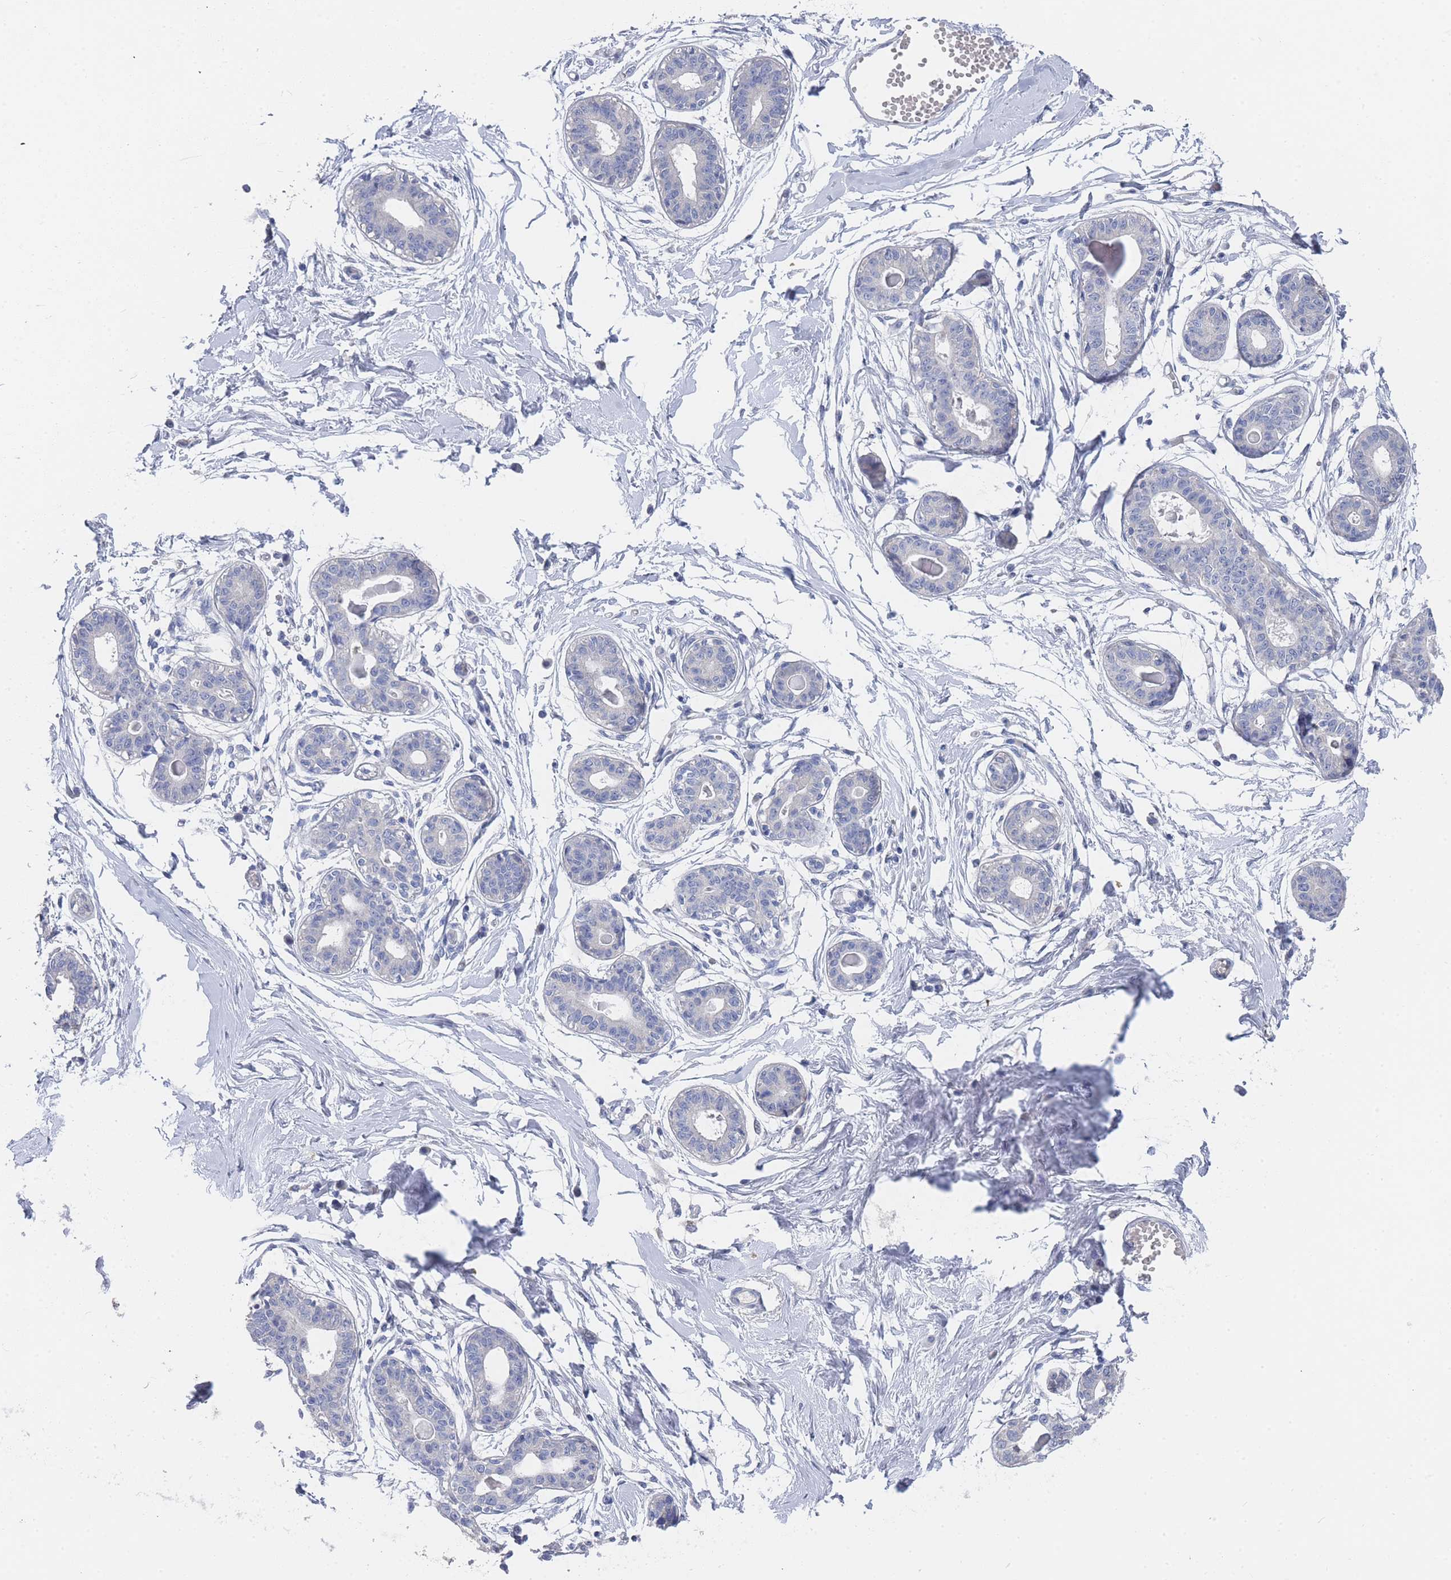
{"staining": {"intensity": "negative", "quantity": "none", "location": "none"}, "tissue": "breast", "cell_type": "Adipocytes", "image_type": "normal", "snomed": [{"axis": "morphology", "description": "Normal tissue, NOS"}, {"axis": "topography", "description": "Breast"}], "caption": "There is no significant positivity in adipocytes of breast. (Brightfield microscopy of DAB immunohistochemistry at high magnification).", "gene": "ACAD11", "patient": {"sex": "female", "age": 45}}